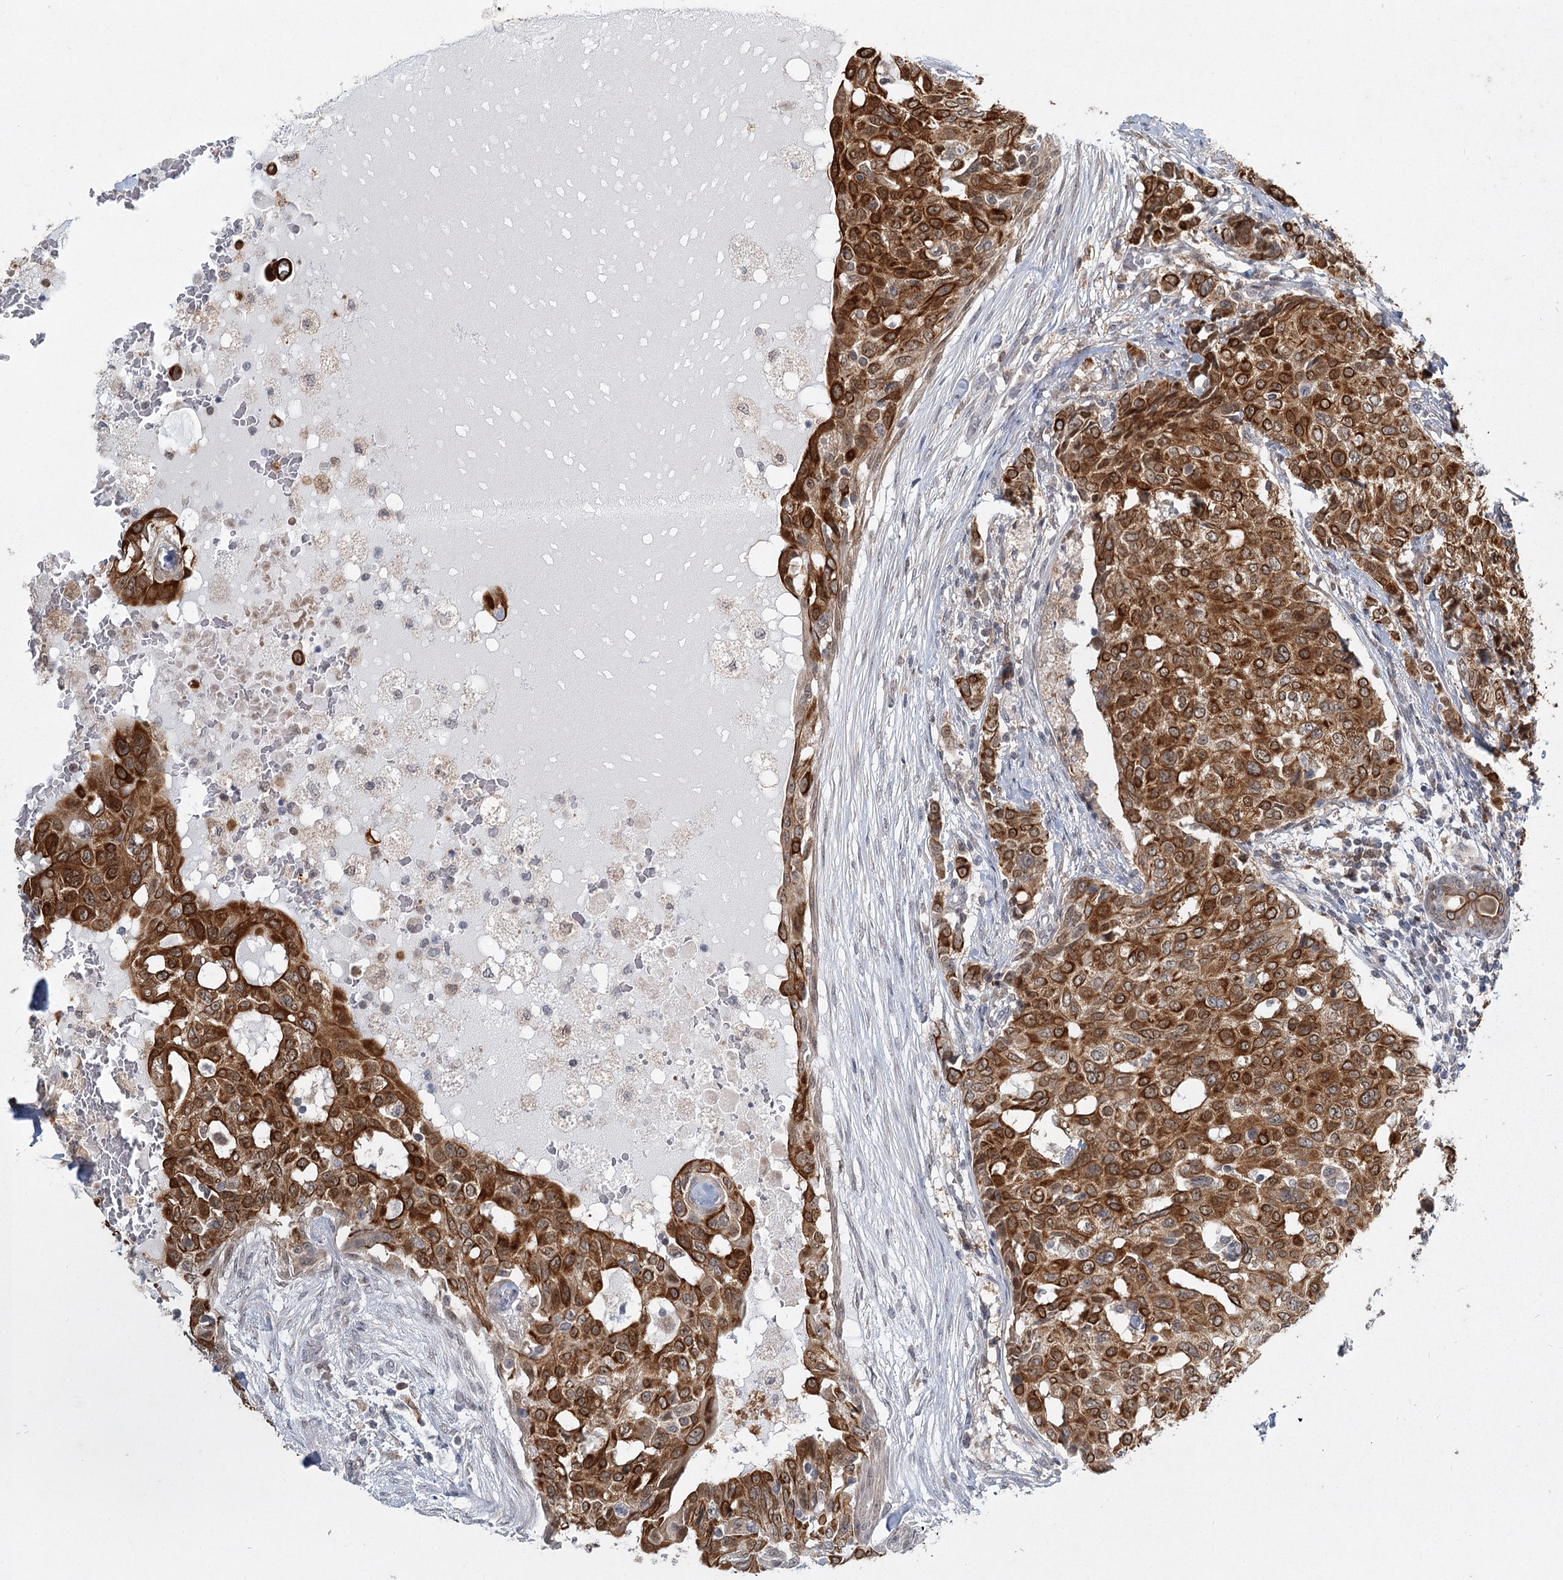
{"staining": {"intensity": "strong", "quantity": ">75%", "location": "cytoplasmic/membranous"}, "tissue": "breast cancer", "cell_type": "Tumor cells", "image_type": "cancer", "snomed": [{"axis": "morphology", "description": "Lobular carcinoma"}, {"axis": "topography", "description": "Breast"}], "caption": "Tumor cells demonstrate high levels of strong cytoplasmic/membranous positivity in about >75% of cells in human lobular carcinoma (breast).", "gene": "TMEM70", "patient": {"sex": "female", "age": 51}}